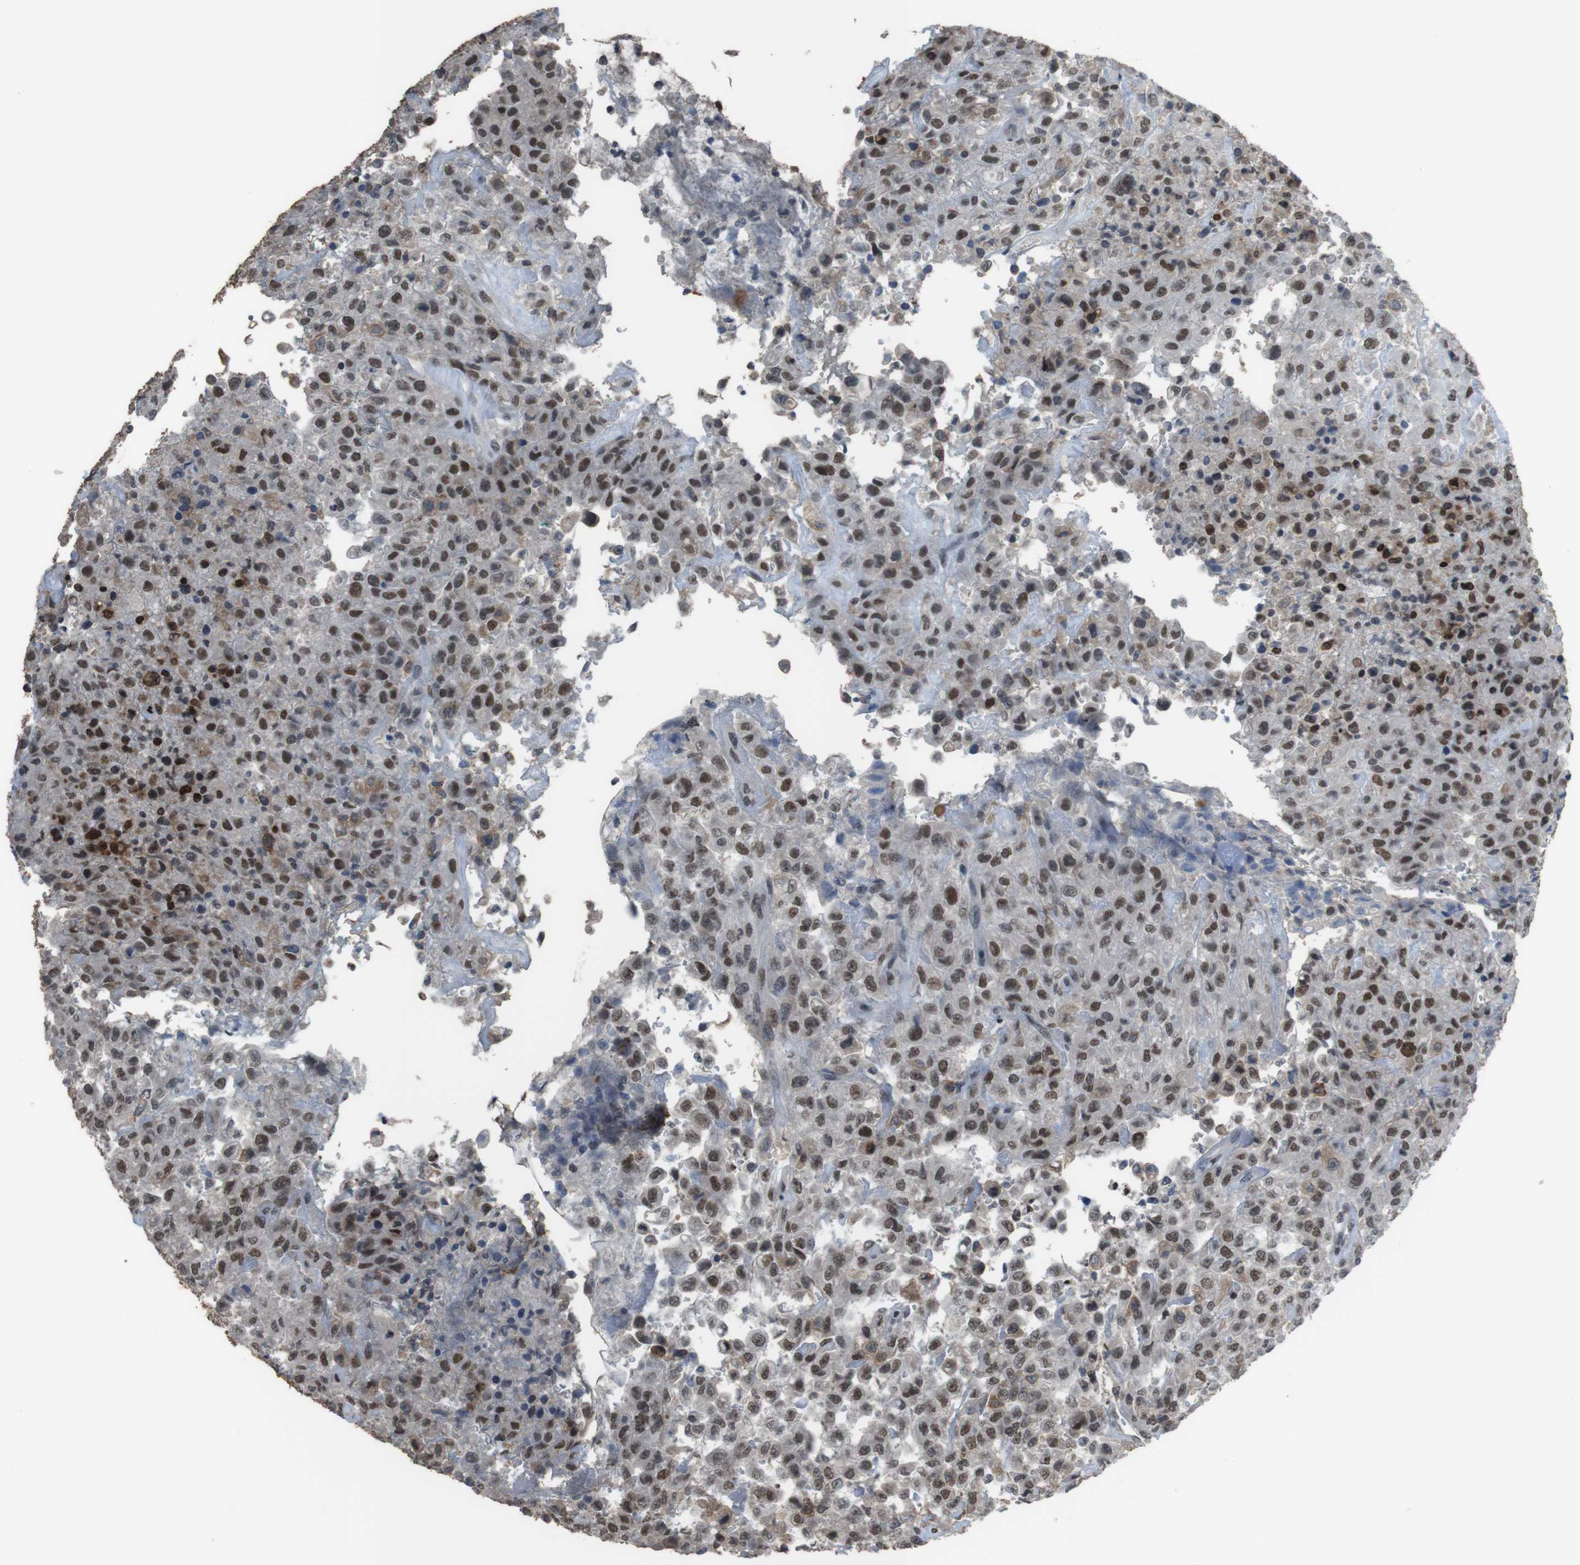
{"staining": {"intensity": "moderate", "quantity": ">75%", "location": "nuclear"}, "tissue": "urothelial cancer", "cell_type": "Tumor cells", "image_type": "cancer", "snomed": [{"axis": "morphology", "description": "Urothelial carcinoma, High grade"}, {"axis": "topography", "description": "Urinary bladder"}], "caption": "Tumor cells reveal medium levels of moderate nuclear positivity in approximately >75% of cells in urothelial cancer. Using DAB (brown) and hematoxylin (blue) stains, captured at high magnification using brightfield microscopy.", "gene": "SUB1", "patient": {"sex": "male", "age": 46}}